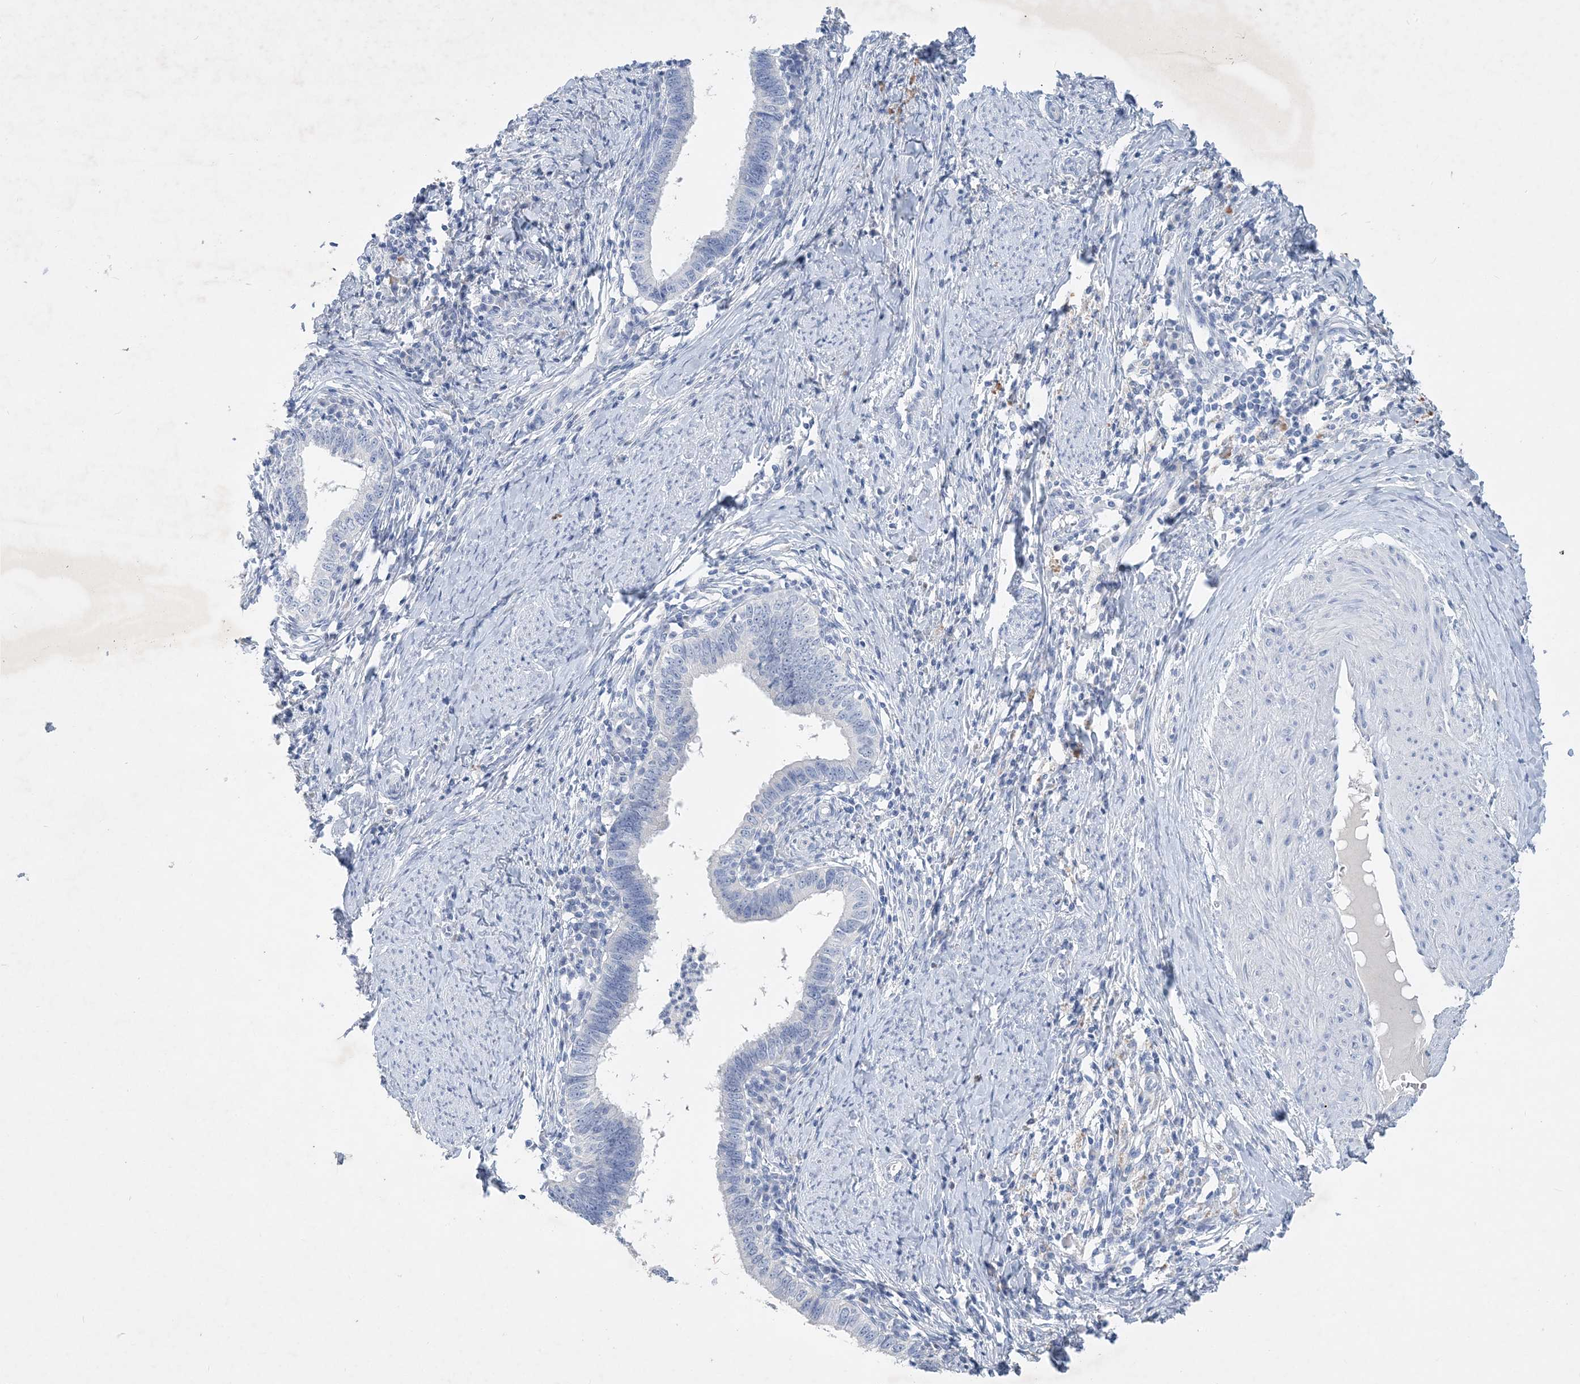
{"staining": {"intensity": "negative", "quantity": "none", "location": "none"}, "tissue": "cervical cancer", "cell_type": "Tumor cells", "image_type": "cancer", "snomed": [{"axis": "morphology", "description": "Adenocarcinoma, NOS"}, {"axis": "topography", "description": "Cervix"}], "caption": "Photomicrograph shows no significant protein positivity in tumor cells of cervical adenocarcinoma. (Immunohistochemistry, brightfield microscopy, high magnification).", "gene": "COPS8", "patient": {"sex": "female", "age": 36}}